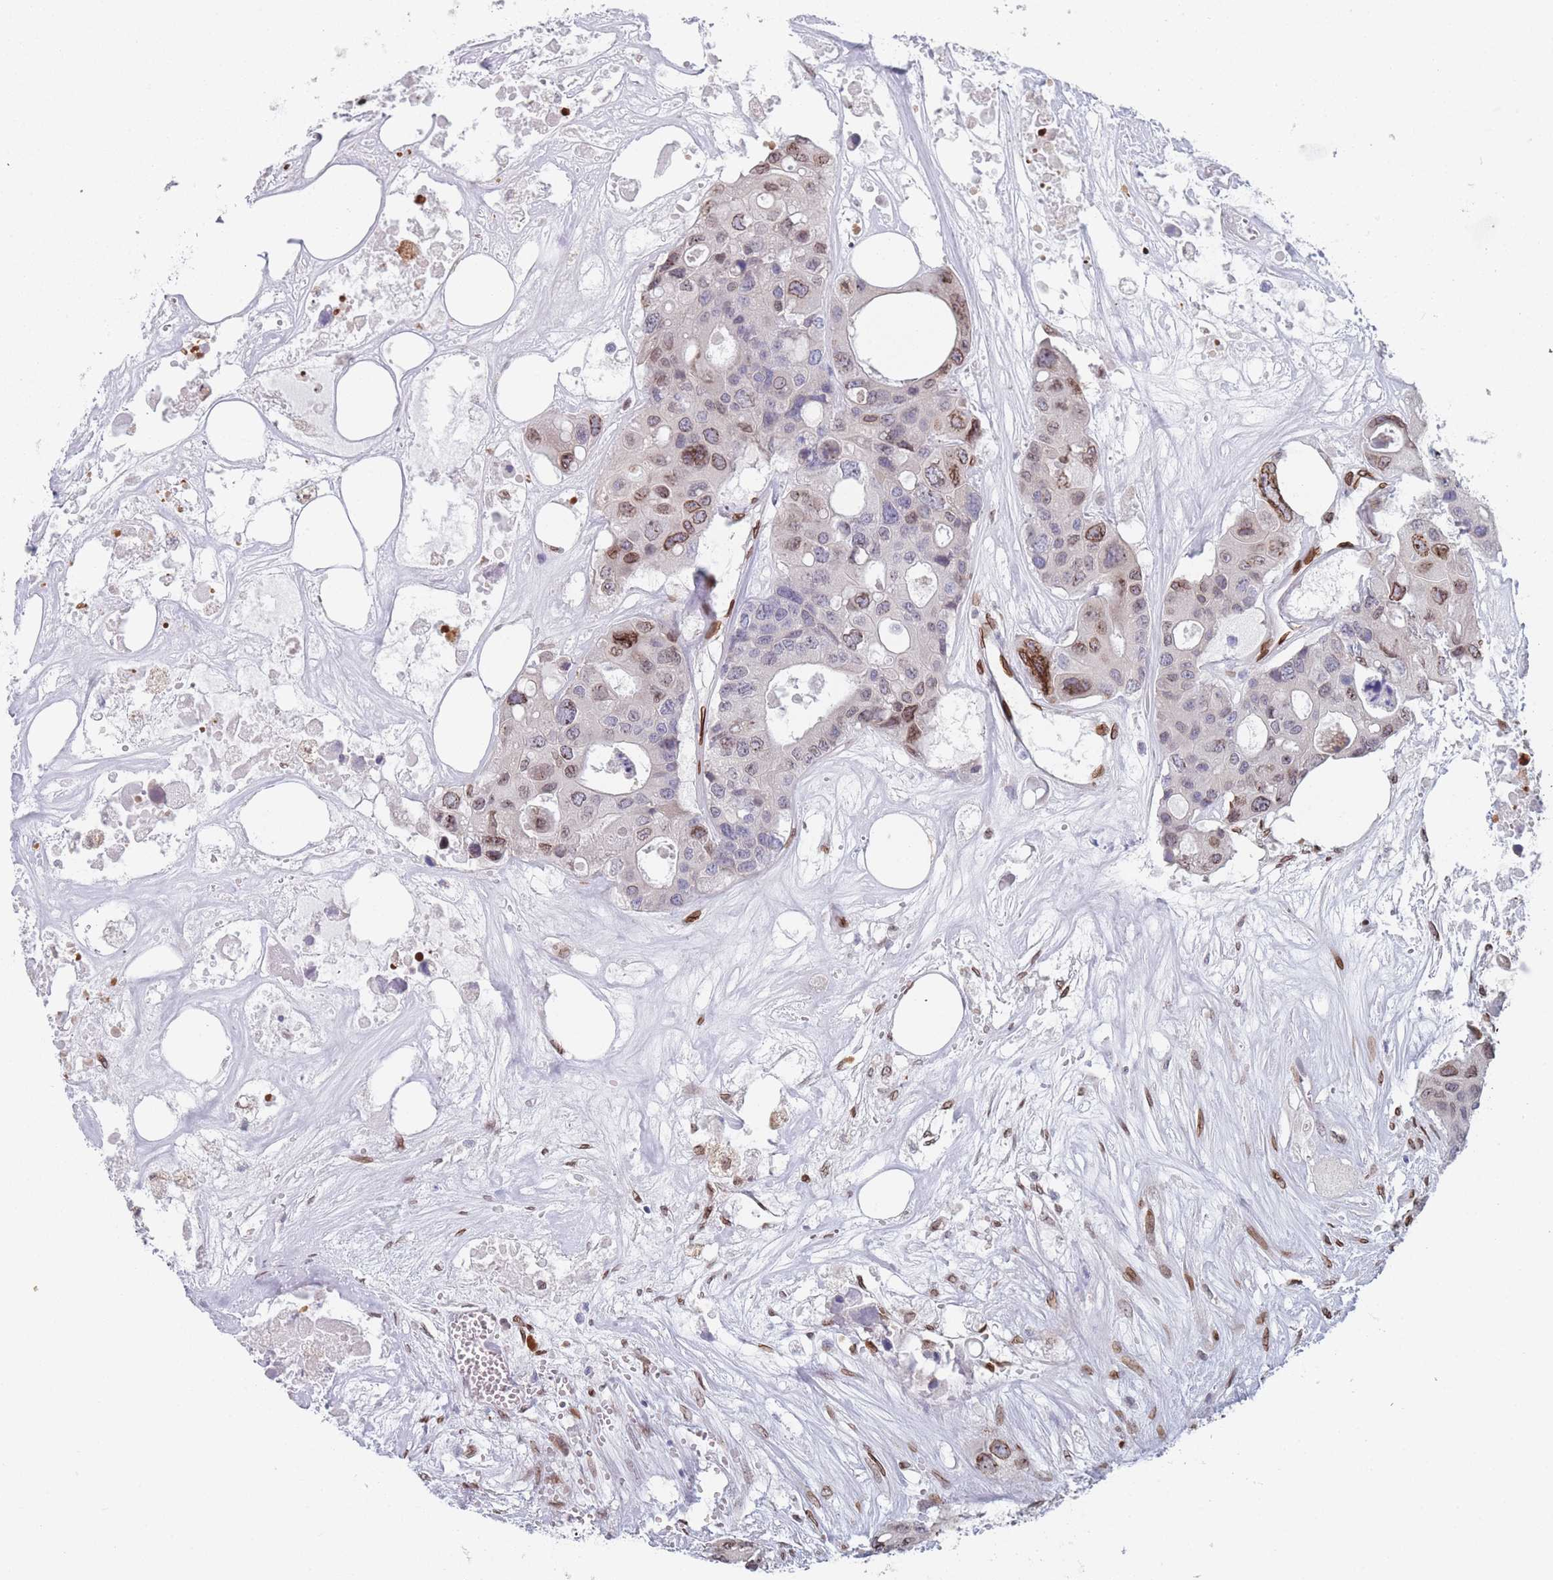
{"staining": {"intensity": "moderate", "quantity": "25%-75%", "location": "cytoplasmic/membranous,nuclear"}, "tissue": "colorectal cancer", "cell_type": "Tumor cells", "image_type": "cancer", "snomed": [{"axis": "morphology", "description": "Adenocarcinoma, NOS"}, {"axis": "topography", "description": "Colon"}], "caption": "The photomicrograph displays immunohistochemical staining of colorectal cancer. There is moderate cytoplasmic/membranous and nuclear staining is identified in approximately 25%-75% of tumor cells. (IHC, brightfield microscopy, high magnification).", "gene": "ZBTB1", "patient": {"sex": "male", "age": 77}}